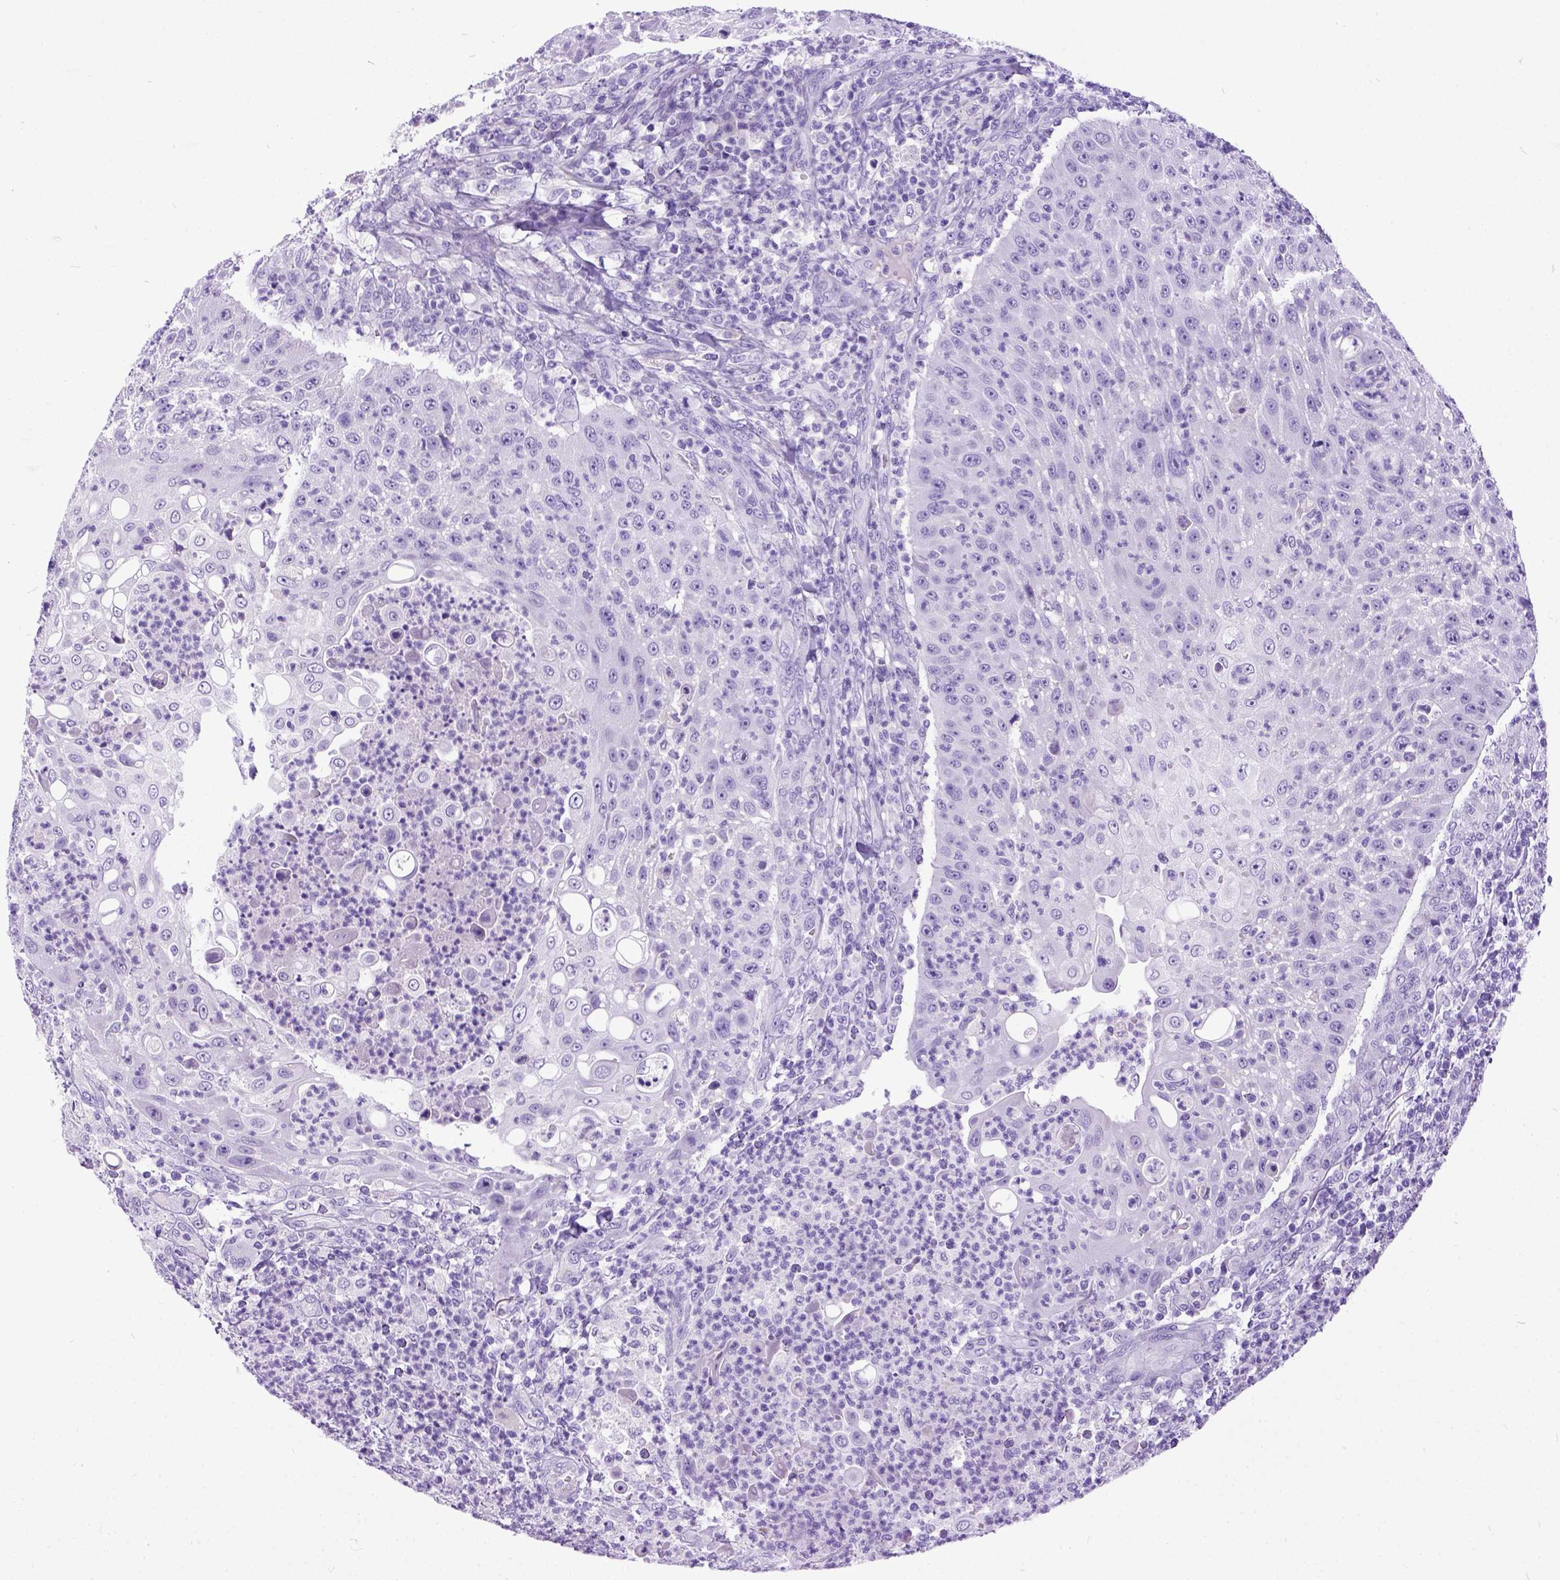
{"staining": {"intensity": "negative", "quantity": "none", "location": "none"}, "tissue": "head and neck cancer", "cell_type": "Tumor cells", "image_type": "cancer", "snomed": [{"axis": "morphology", "description": "Squamous cell carcinoma, NOS"}, {"axis": "topography", "description": "Head-Neck"}], "caption": "Immunohistochemistry (IHC) of human head and neck squamous cell carcinoma exhibits no expression in tumor cells. (DAB (3,3'-diaminobenzidine) immunohistochemistry (IHC), high magnification).", "gene": "IGF2", "patient": {"sex": "male", "age": 69}}